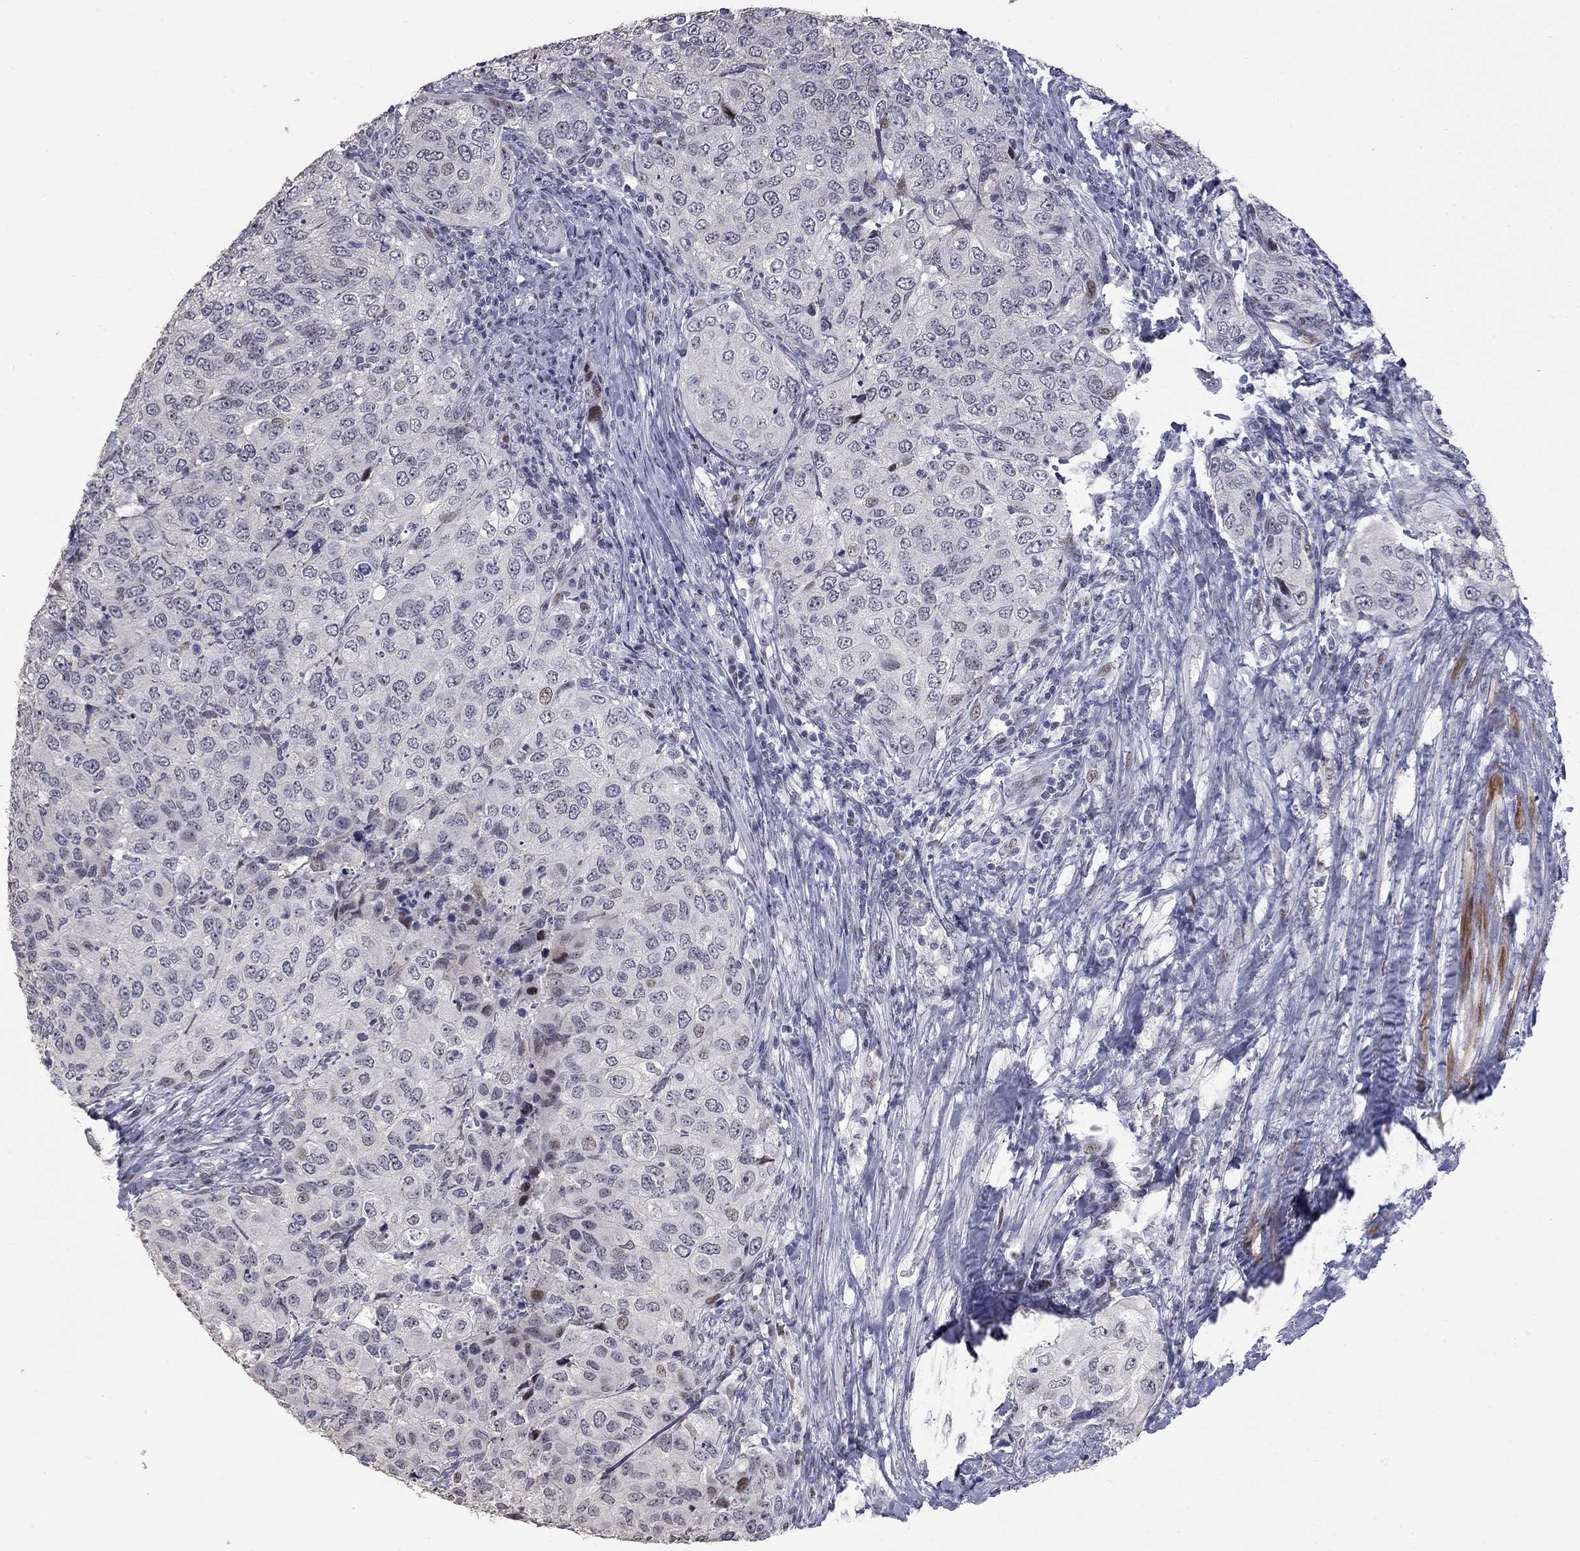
{"staining": {"intensity": "negative", "quantity": "none", "location": "none"}, "tissue": "urothelial cancer", "cell_type": "Tumor cells", "image_type": "cancer", "snomed": [{"axis": "morphology", "description": "Urothelial carcinoma, High grade"}, {"axis": "topography", "description": "Urinary bladder"}], "caption": "IHC image of neoplastic tissue: human urothelial cancer stained with DAB (3,3'-diaminobenzidine) demonstrates no significant protein positivity in tumor cells.", "gene": "ZNF154", "patient": {"sex": "female", "age": 78}}